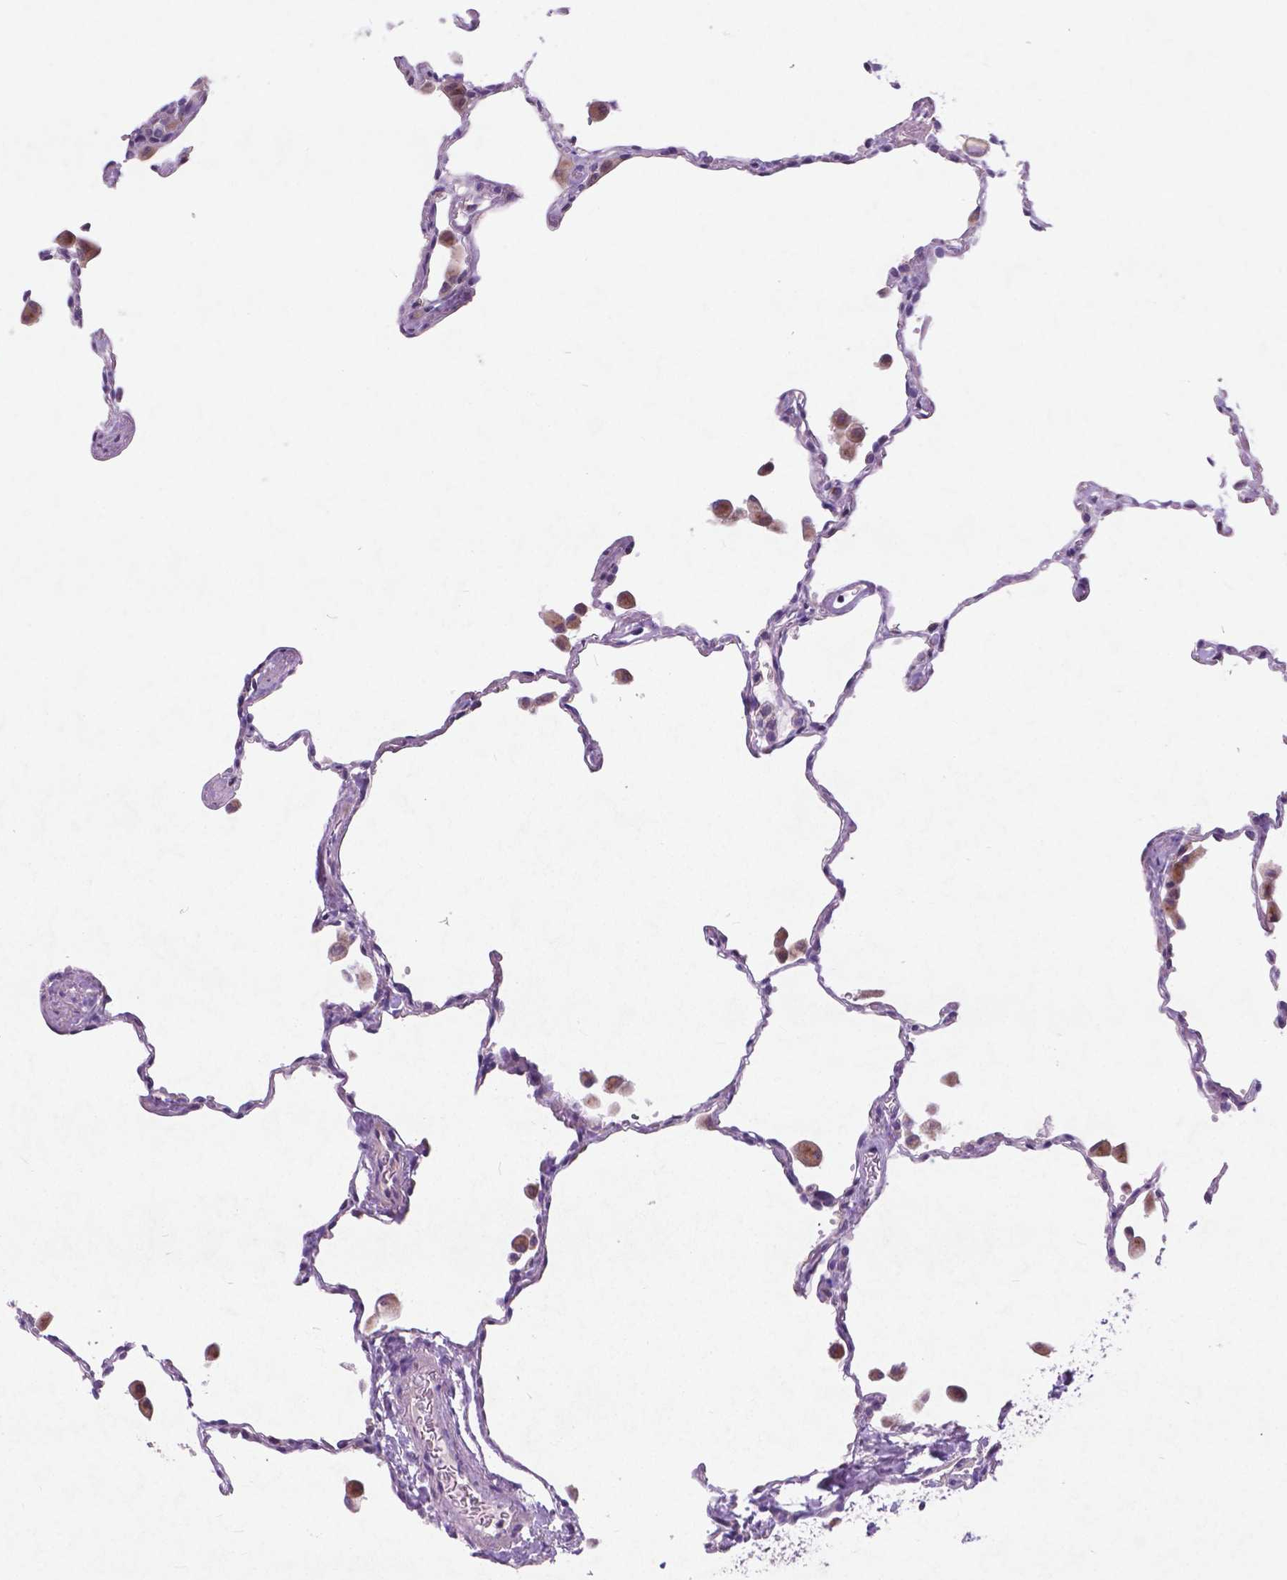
{"staining": {"intensity": "negative", "quantity": "none", "location": "none"}, "tissue": "lung", "cell_type": "Alveolar cells", "image_type": "normal", "snomed": [{"axis": "morphology", "description": "Normal tissue, NOS"}, {"axis": "topography", "description": "Lung"}], "caption": "Immunohistochemistry (IHC) of normal lung reveals no positivity in alveolar cells. (DAB (3,3'-diaminobenzidine) immunohistochemistry, high magnification).", "gene": "ATG4D", "patient": {"sex": "female", "age": 47}}